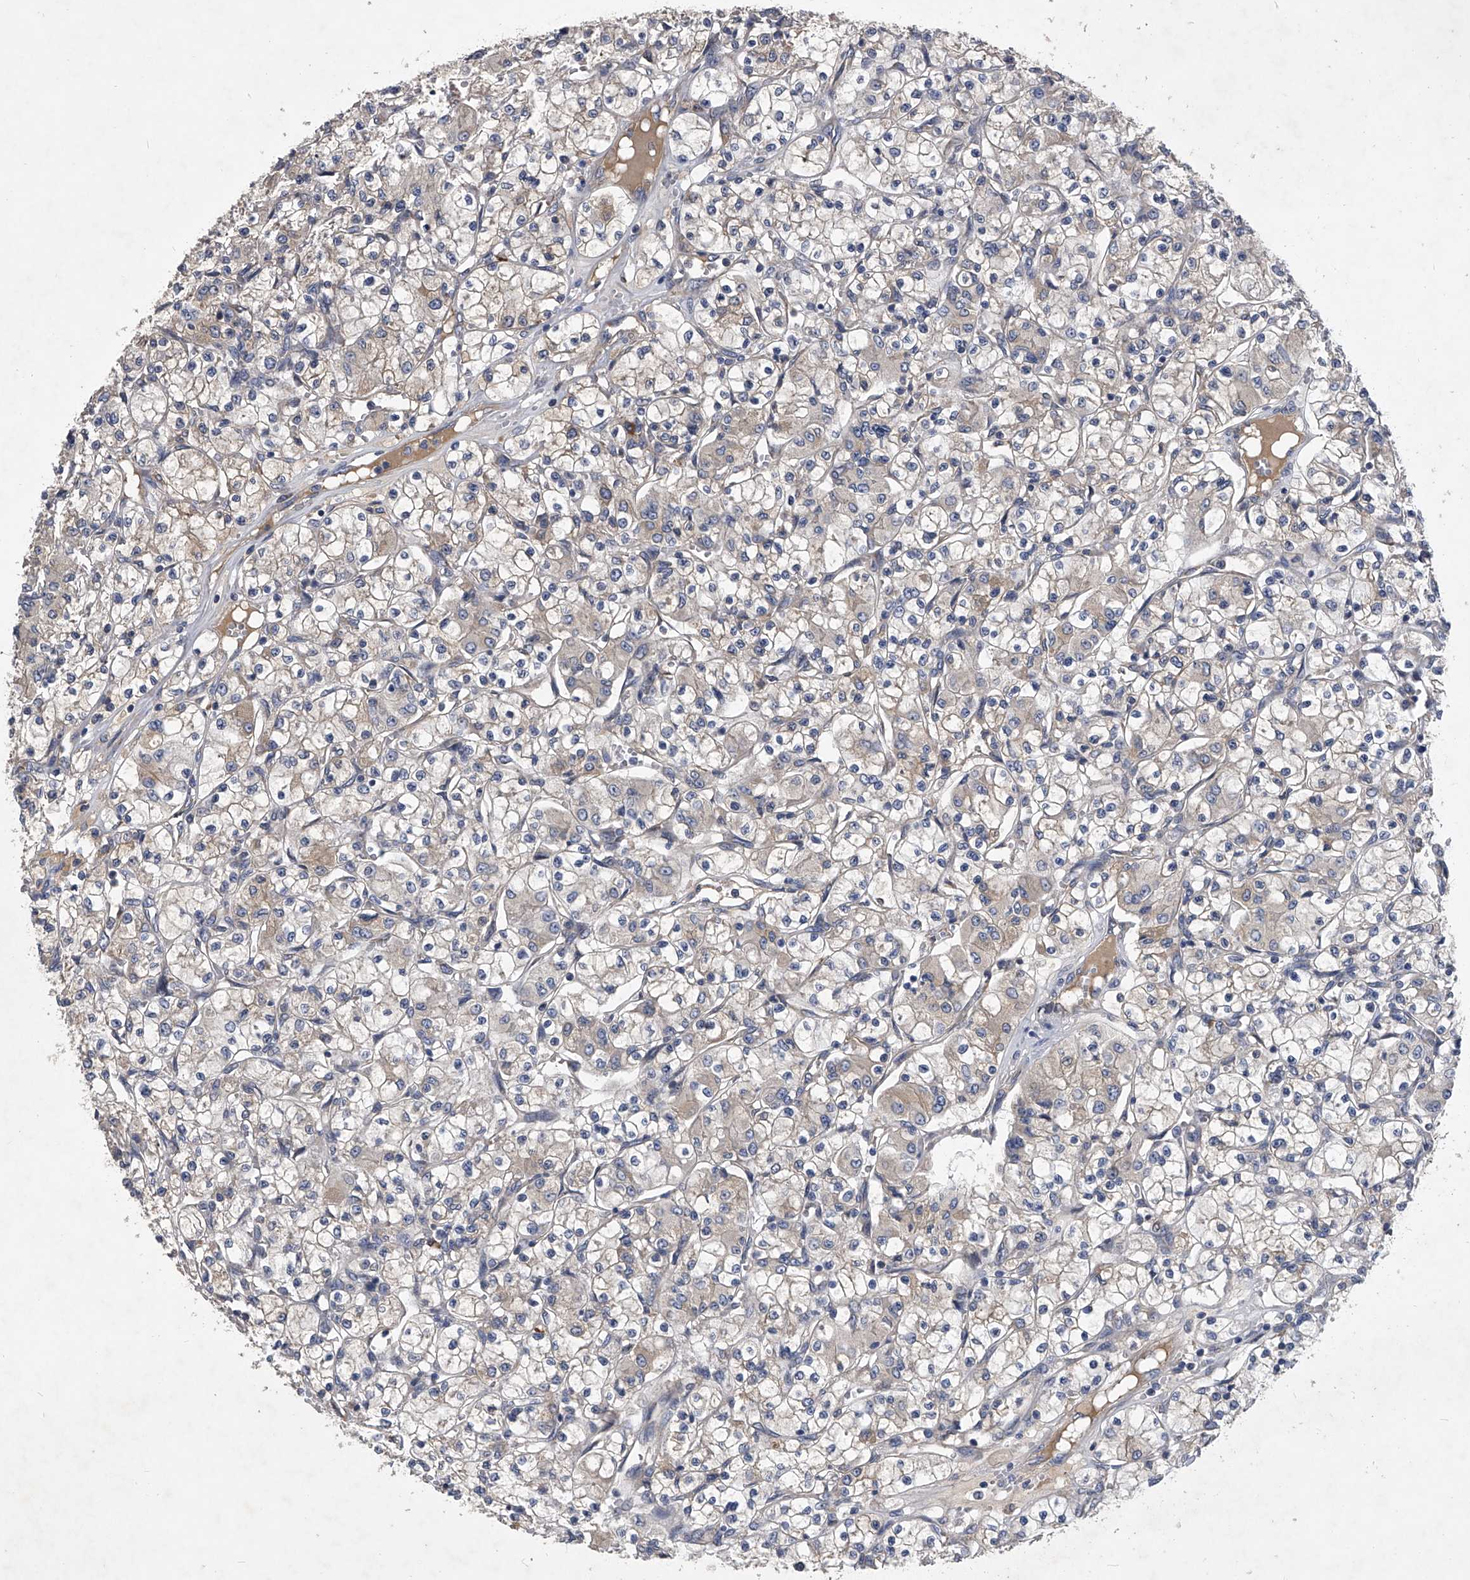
{"staining": {"intensity": "negative", "quantity": "none", "location": "none"}, "tissue": "renal cancer", "cell_type": "Tumor cells", "image_type": "cancer", "snomed": [{"axis": "morphology", "description": "Adenocarcinoma, NOS"}, {"axis": "topography", "description": "Kidney"}], "caption": "Tumor cells show no significant positivity in renal cancer (adenocarcinoma). The staining was performed using DAB to visualize the protein expression in brown, while the nuclei were stained in blue with hematoxylin (Magnification: 20x).", "gene": "CCR4", "patient": {"sex": "female", "age": 59}}